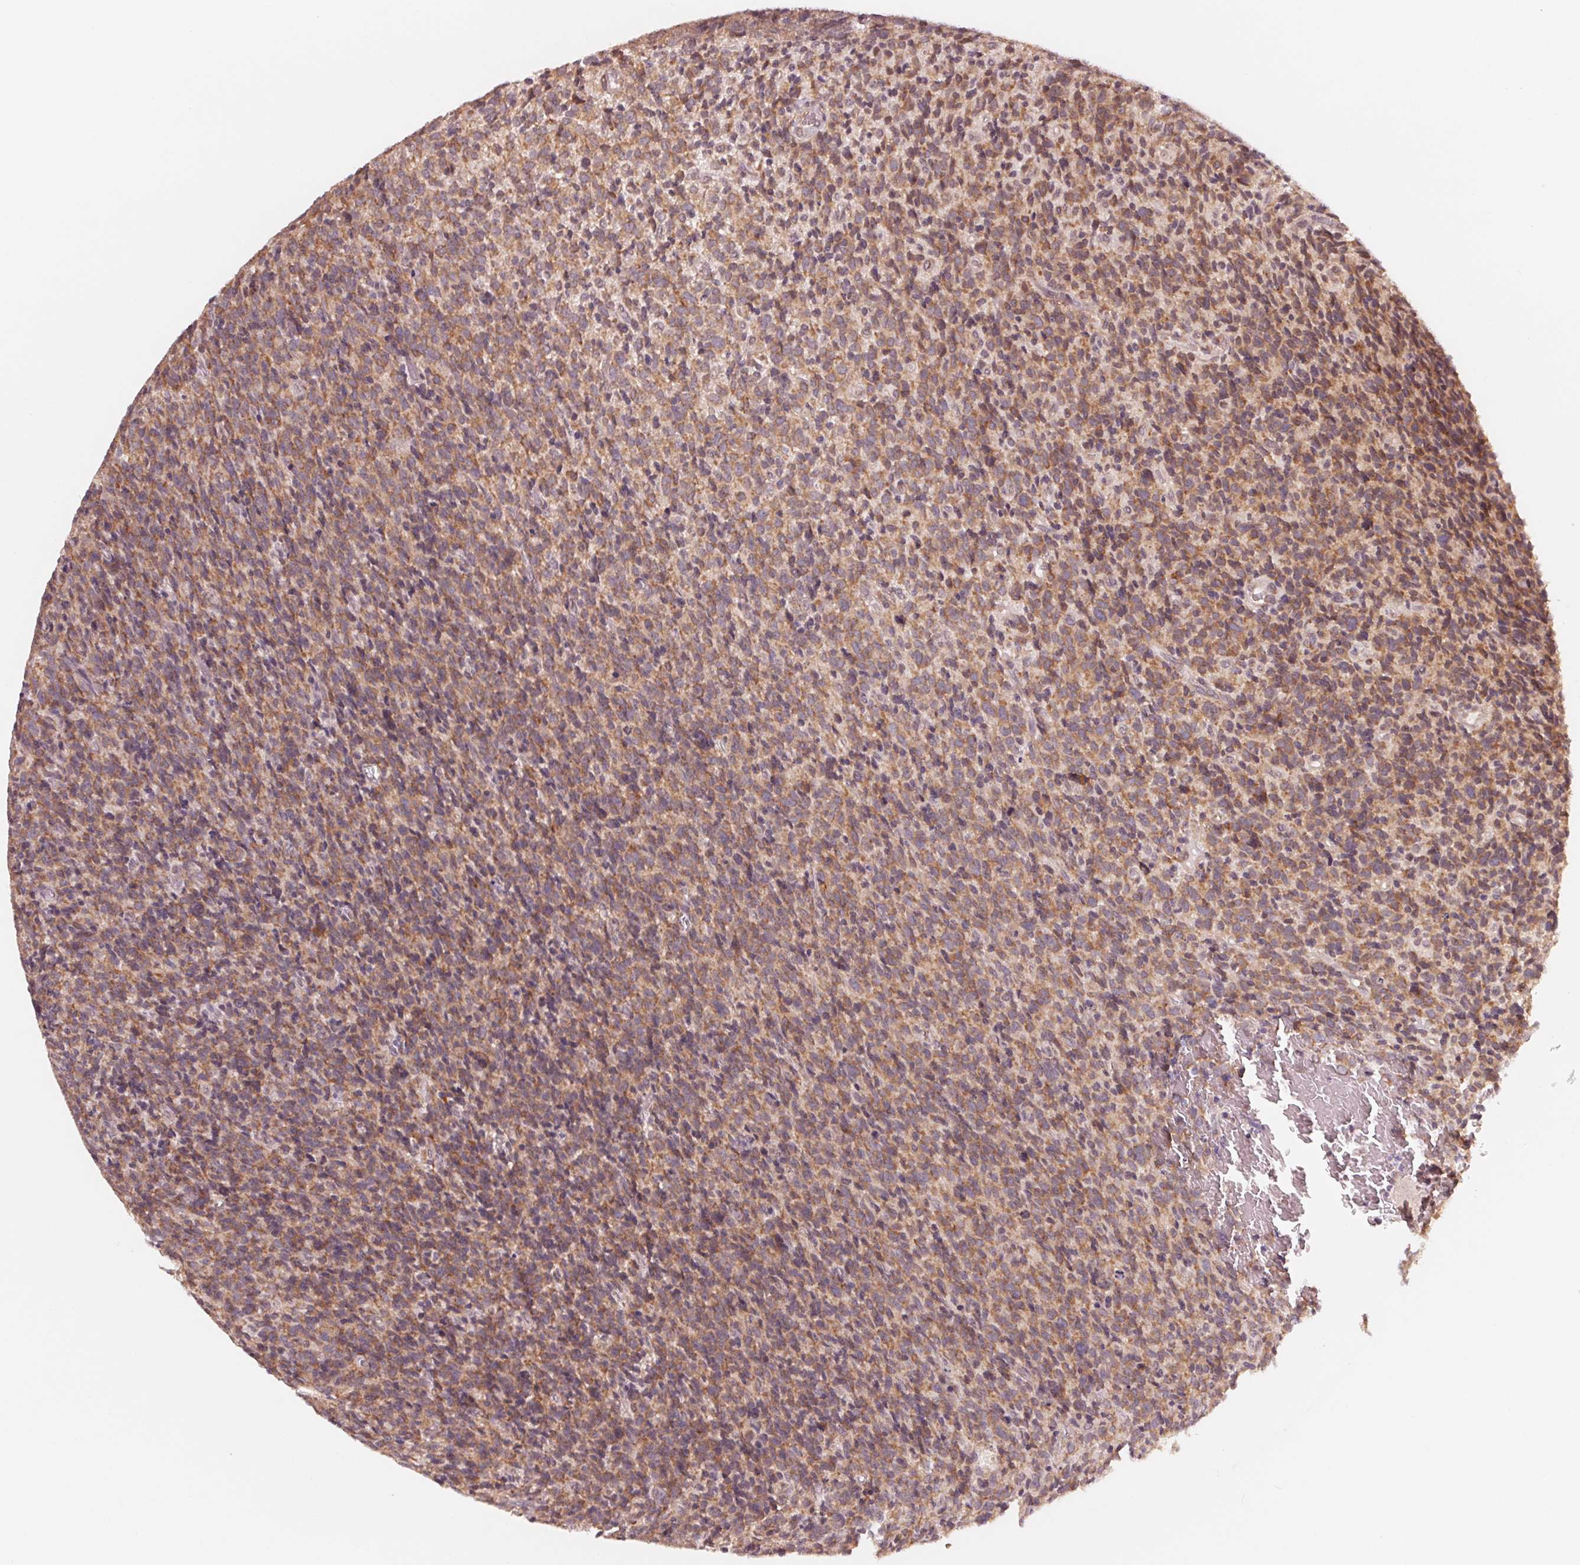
{"staining": {"intensity": "moderate", "quantity": ">75%", "location": "cytoplasmic/membranous"}, "tissue": "glioma", "cell_type": "Tumor cells", "image_type": "cancer", "snomed": [{"axis": "morphology", "description": "Glioma, malignant, High grade"}, {"axis": "topography", "description": "Brain"}], "caption": "Malignant glioma (high-grade) stained with DAB (3,3'-diaminobenzidine) immunohistochemistry (IHC) displays medium levels of moderate cytoplasmic/membranous staining in approximately >75% of tumor cells.", "gene": "GIGYF2", "patient": {"sex": "male", "age": 76}}